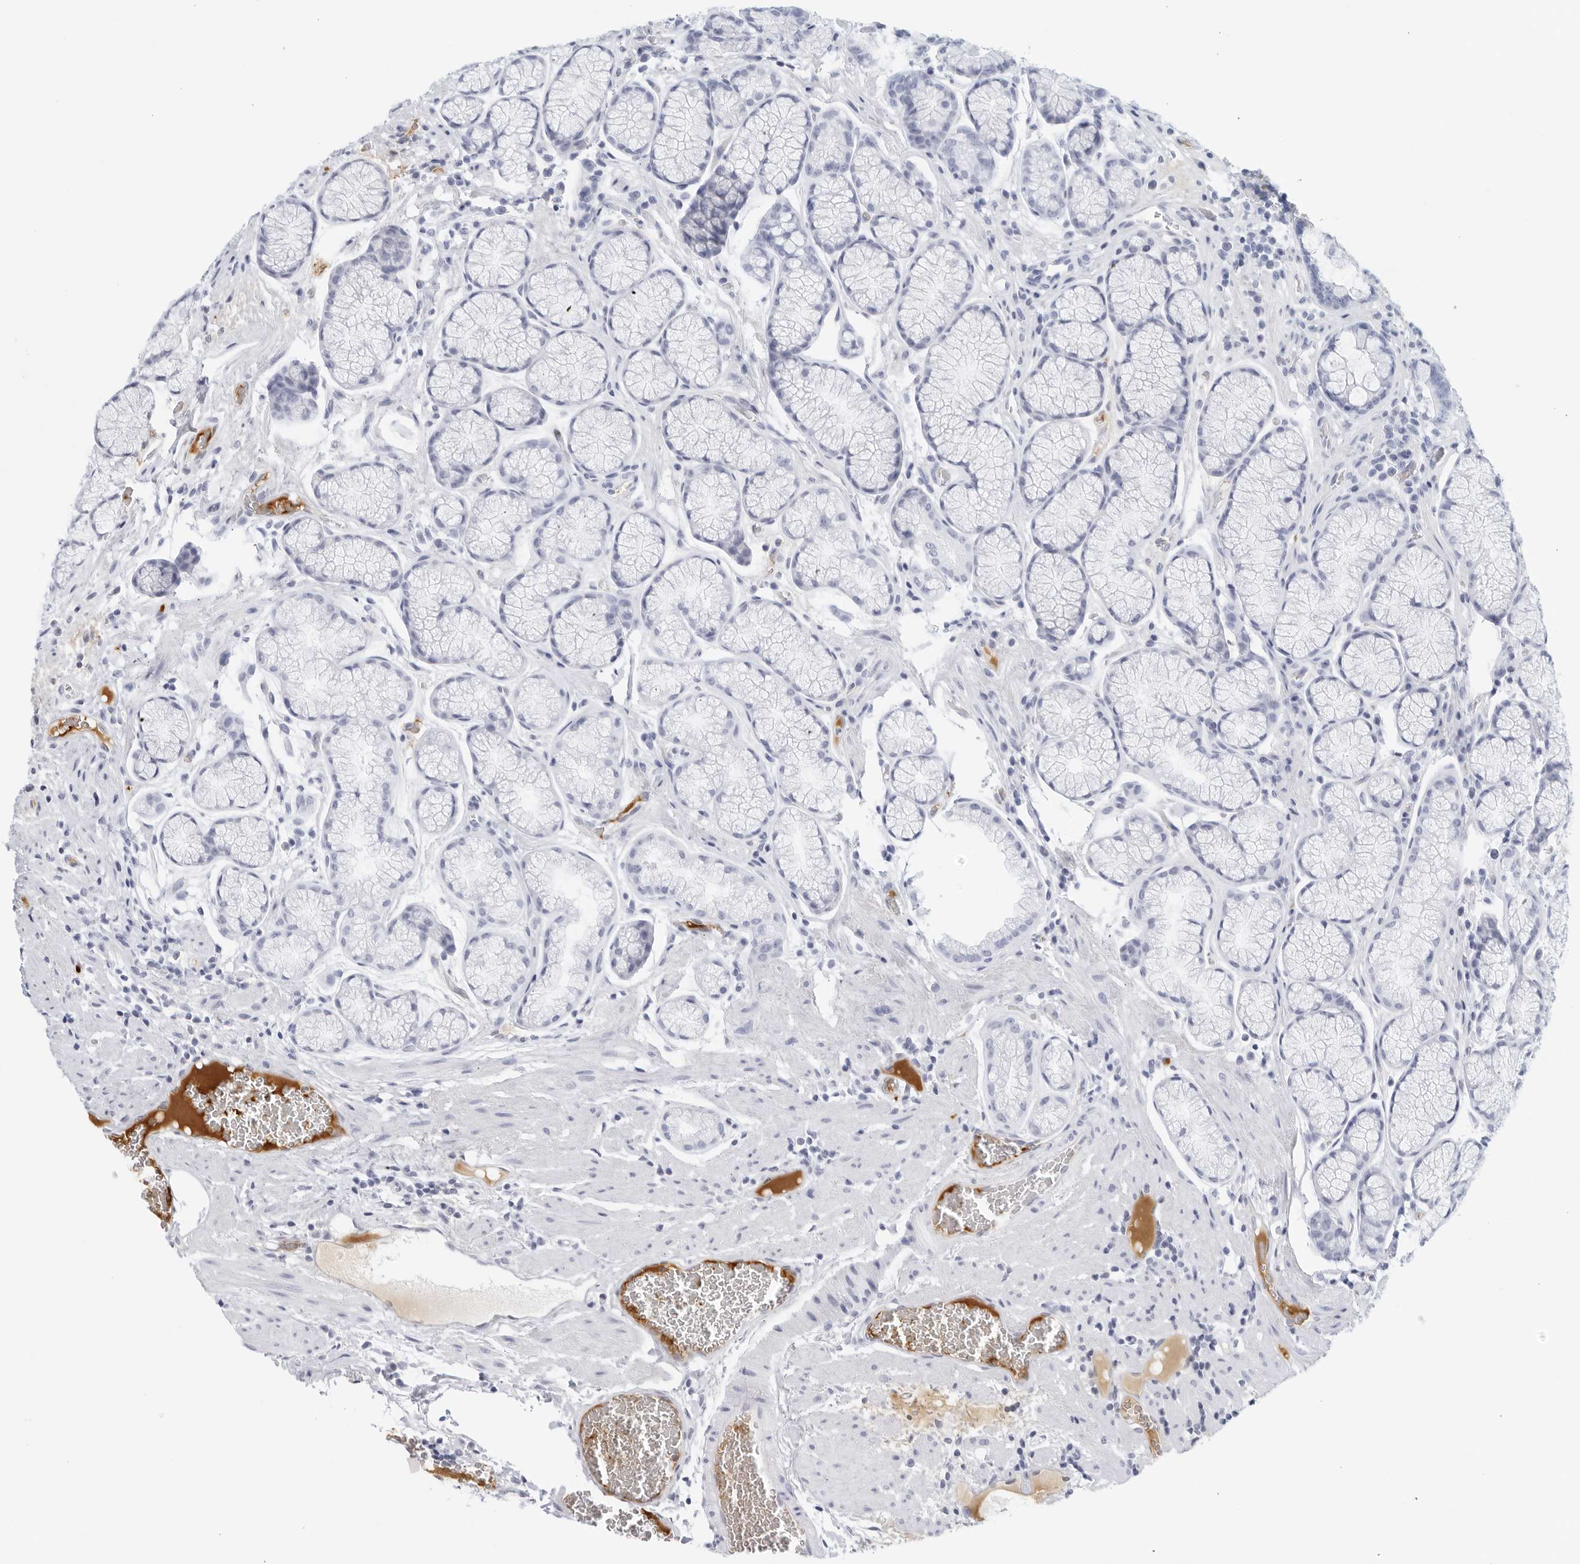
{"staining": {"intensity": "negative", "quantity": "none", "location": "none"}, "tissue": "stomach", "cell_type": "Glandular cells", "image_type": "normal", "snomed": [{"axis": "morphology", "description": "Normal tissue, NOS"}, {"axis": "topography", "description": "Stomach"}], "caption": "This is an immunohistochemistry (IHC) photomicrograph of normal human stomach. There is no expression in glandular cells.", "gene": "FGG", "patient": {"sex": "male", "age": 42}}